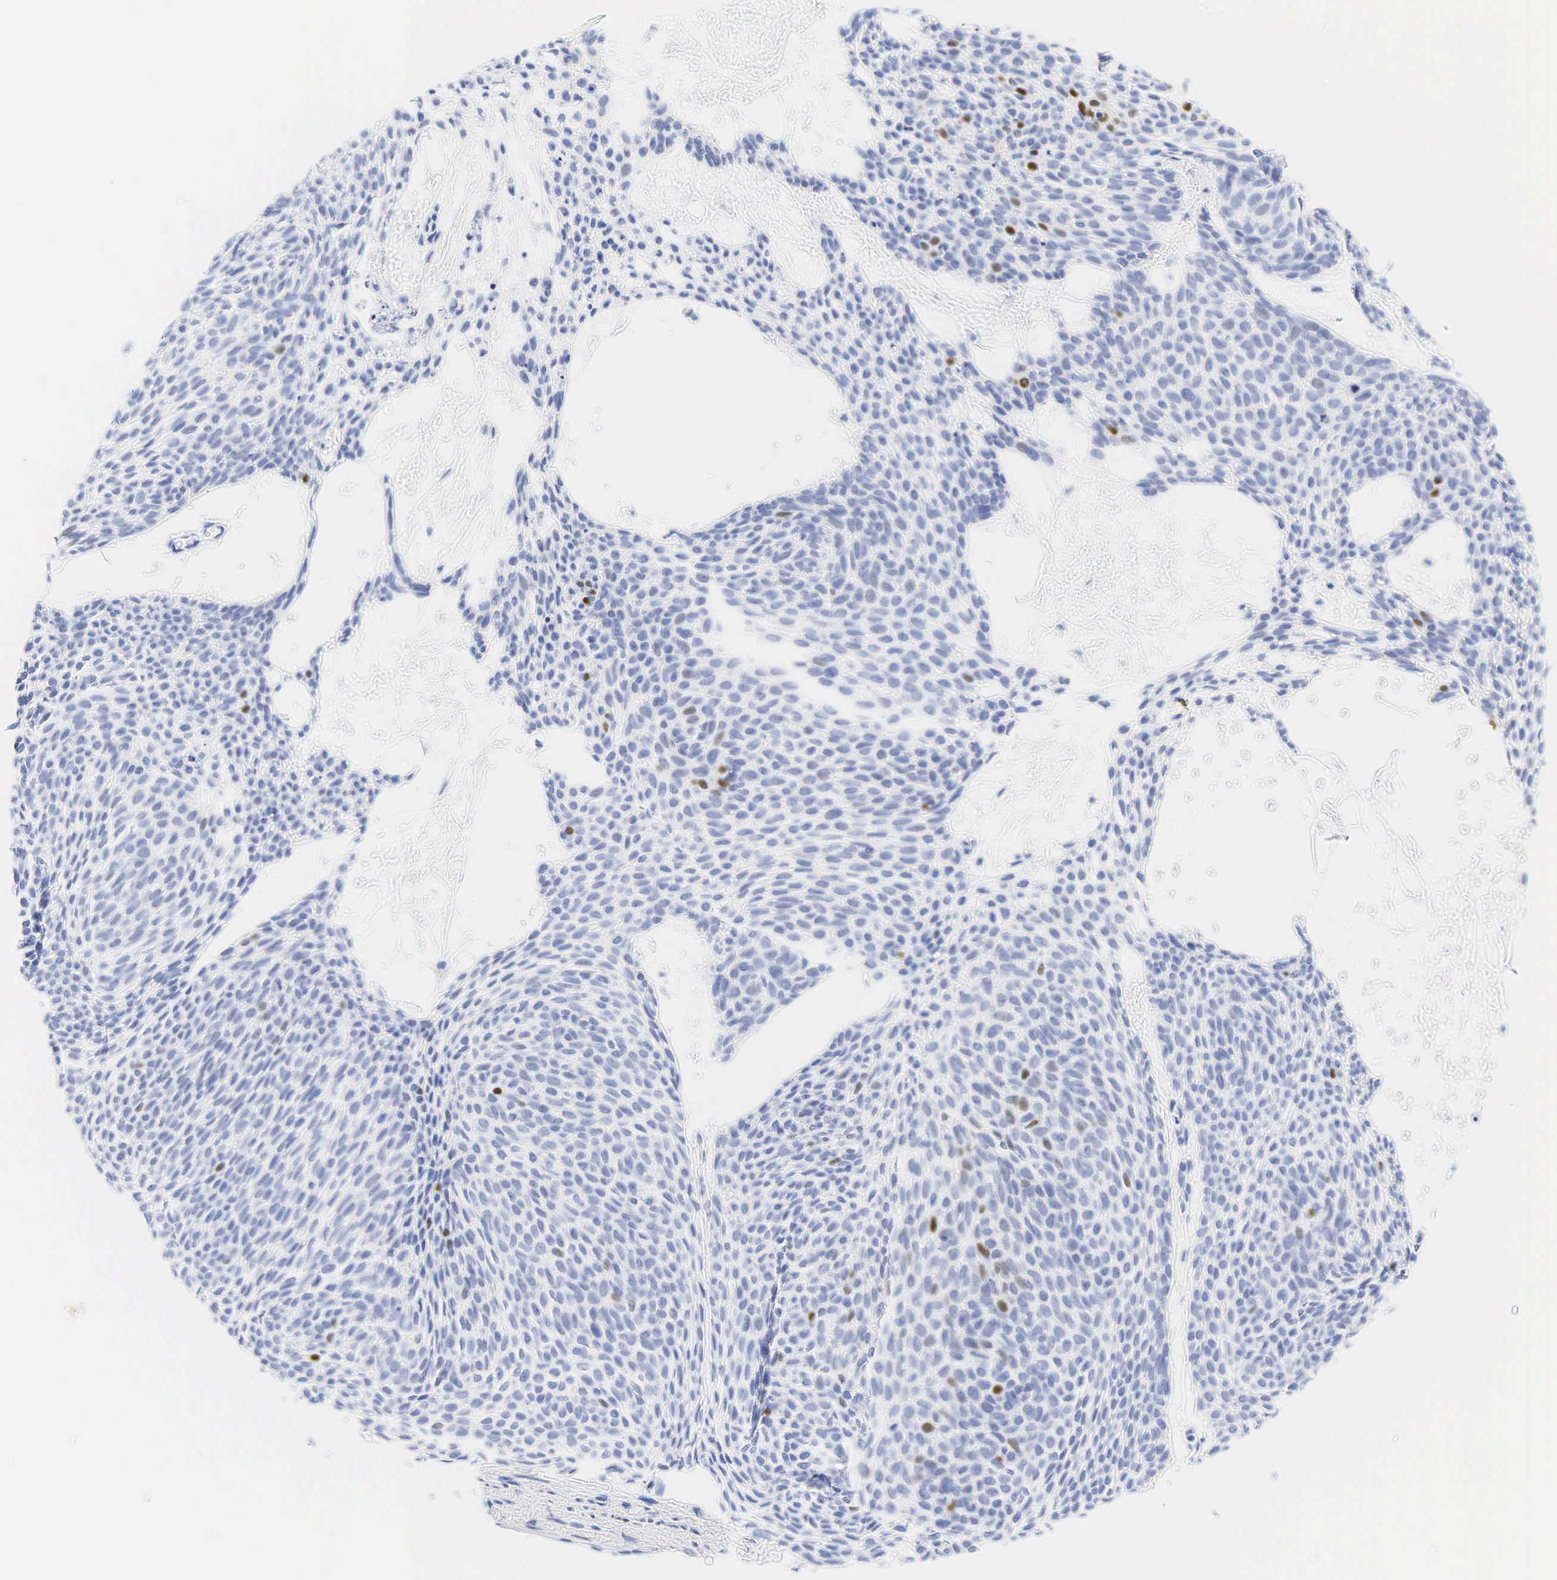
{"staining": {"intensity": "moderate", "quantity": "<25%", "location": "nuclear"}, "tissue": "skin cancer", "cell_type": "Tumor cells", "image_type": "cancer", "snomed": [{"axis": "morphology", "description": "Basal cell carcinoma"}, {"axis": "topography", "description": "Skin"}], "caption": "Immunohistochemical staining of skin cancer (basal cell carcinoma) reveals low levels of moderate nuclear protein staining in approximately <25% of tumor cells.", "gene": "AR", "patient": {"sex": "male", "age": 84}}